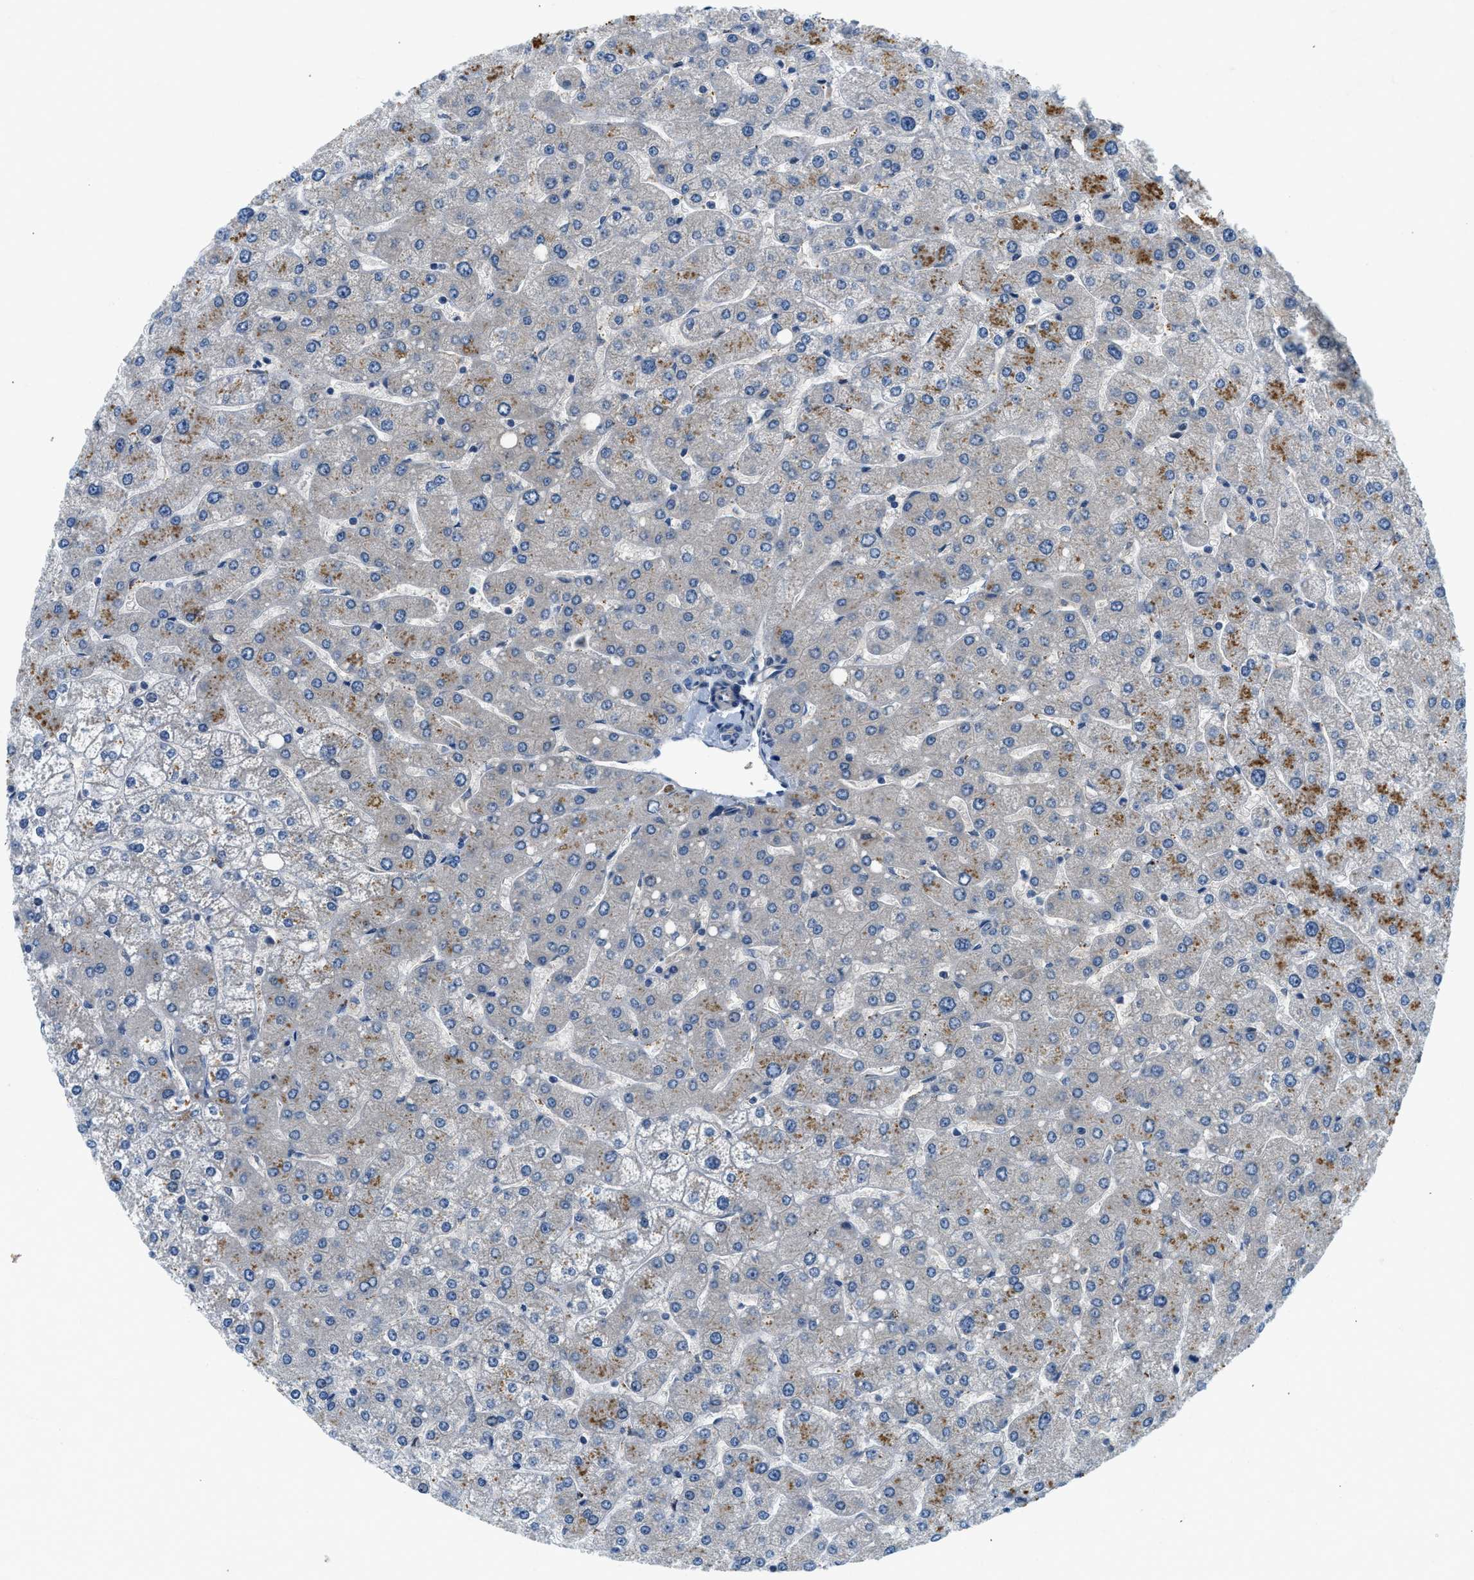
{"staining": {"intensity": "weak", "quantity": "25%-75%", "location": "cytoplasmic/membranous"}, "tissue": "liver", "cell_type": "Cholangiocytes", "image_type": "normal", "snomed": [{"axis": "morphology", "description": "Normal tissue, NOS"}, {"axis": "topography", "description": "Liver"}], "caption": "Protein staining of unremarkable liver exhibits weak cytoplasmic/membranous staining in about 25%-75% of cholangiocytes.", "gene": "KCNK1", "patient": {"sex": "male", "age": 55}}